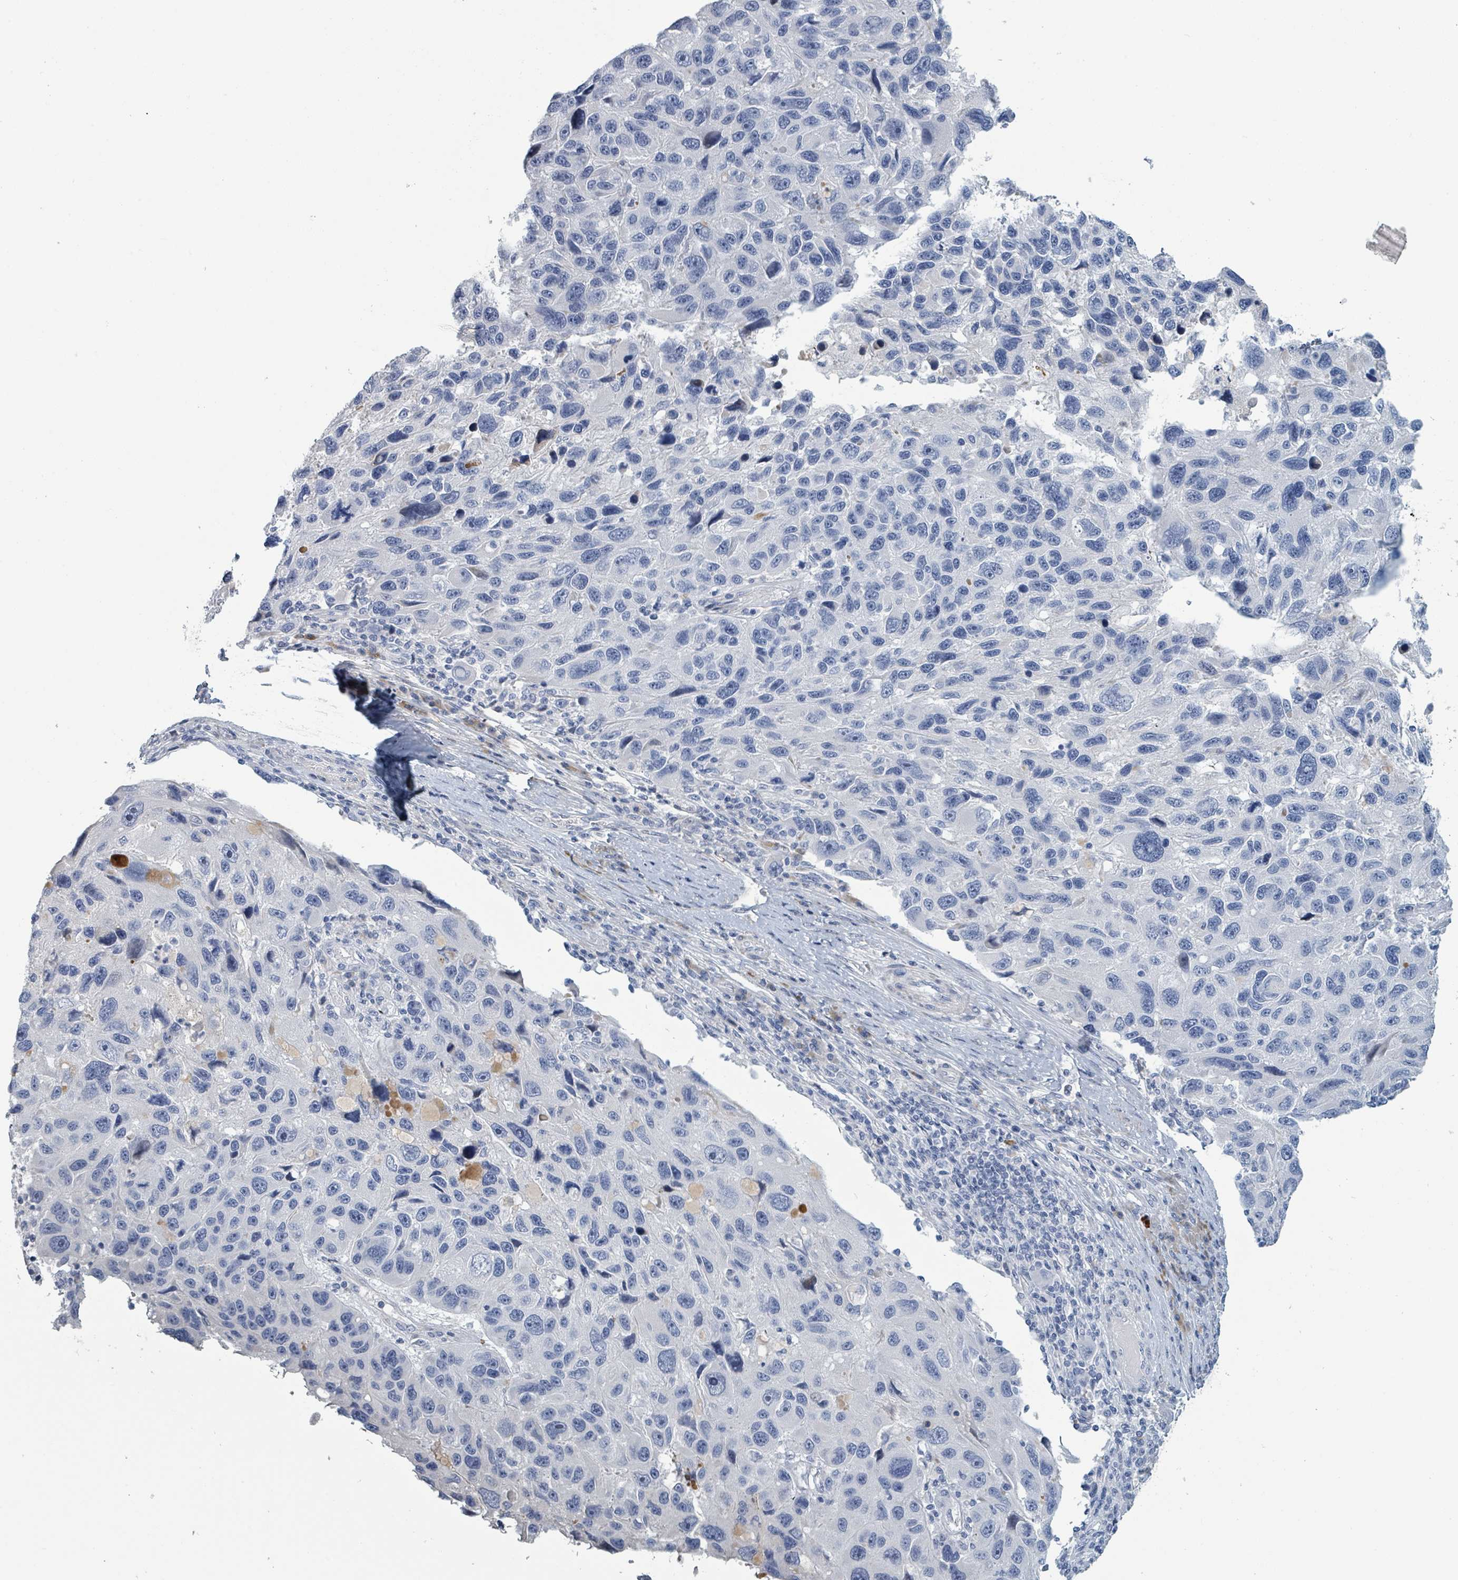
{"staining": {"intensity": "negative", "quantity": "none", "location": "none"}, "tissue": "melanoma", "cell_type": "Tumor cells", "image_type": "cancer", "snomed": [{"axis": "morphology", "description": "Malignant melanoma, NOS"}, {"axis": "topography", "description": "Skin"}], "caption": "Human melanoma stained for a protein using immunohistochemistry shows no positivity in tumor cells.", "gene": "RAB33B", "patient": {"sex": "male", "age": 53}}